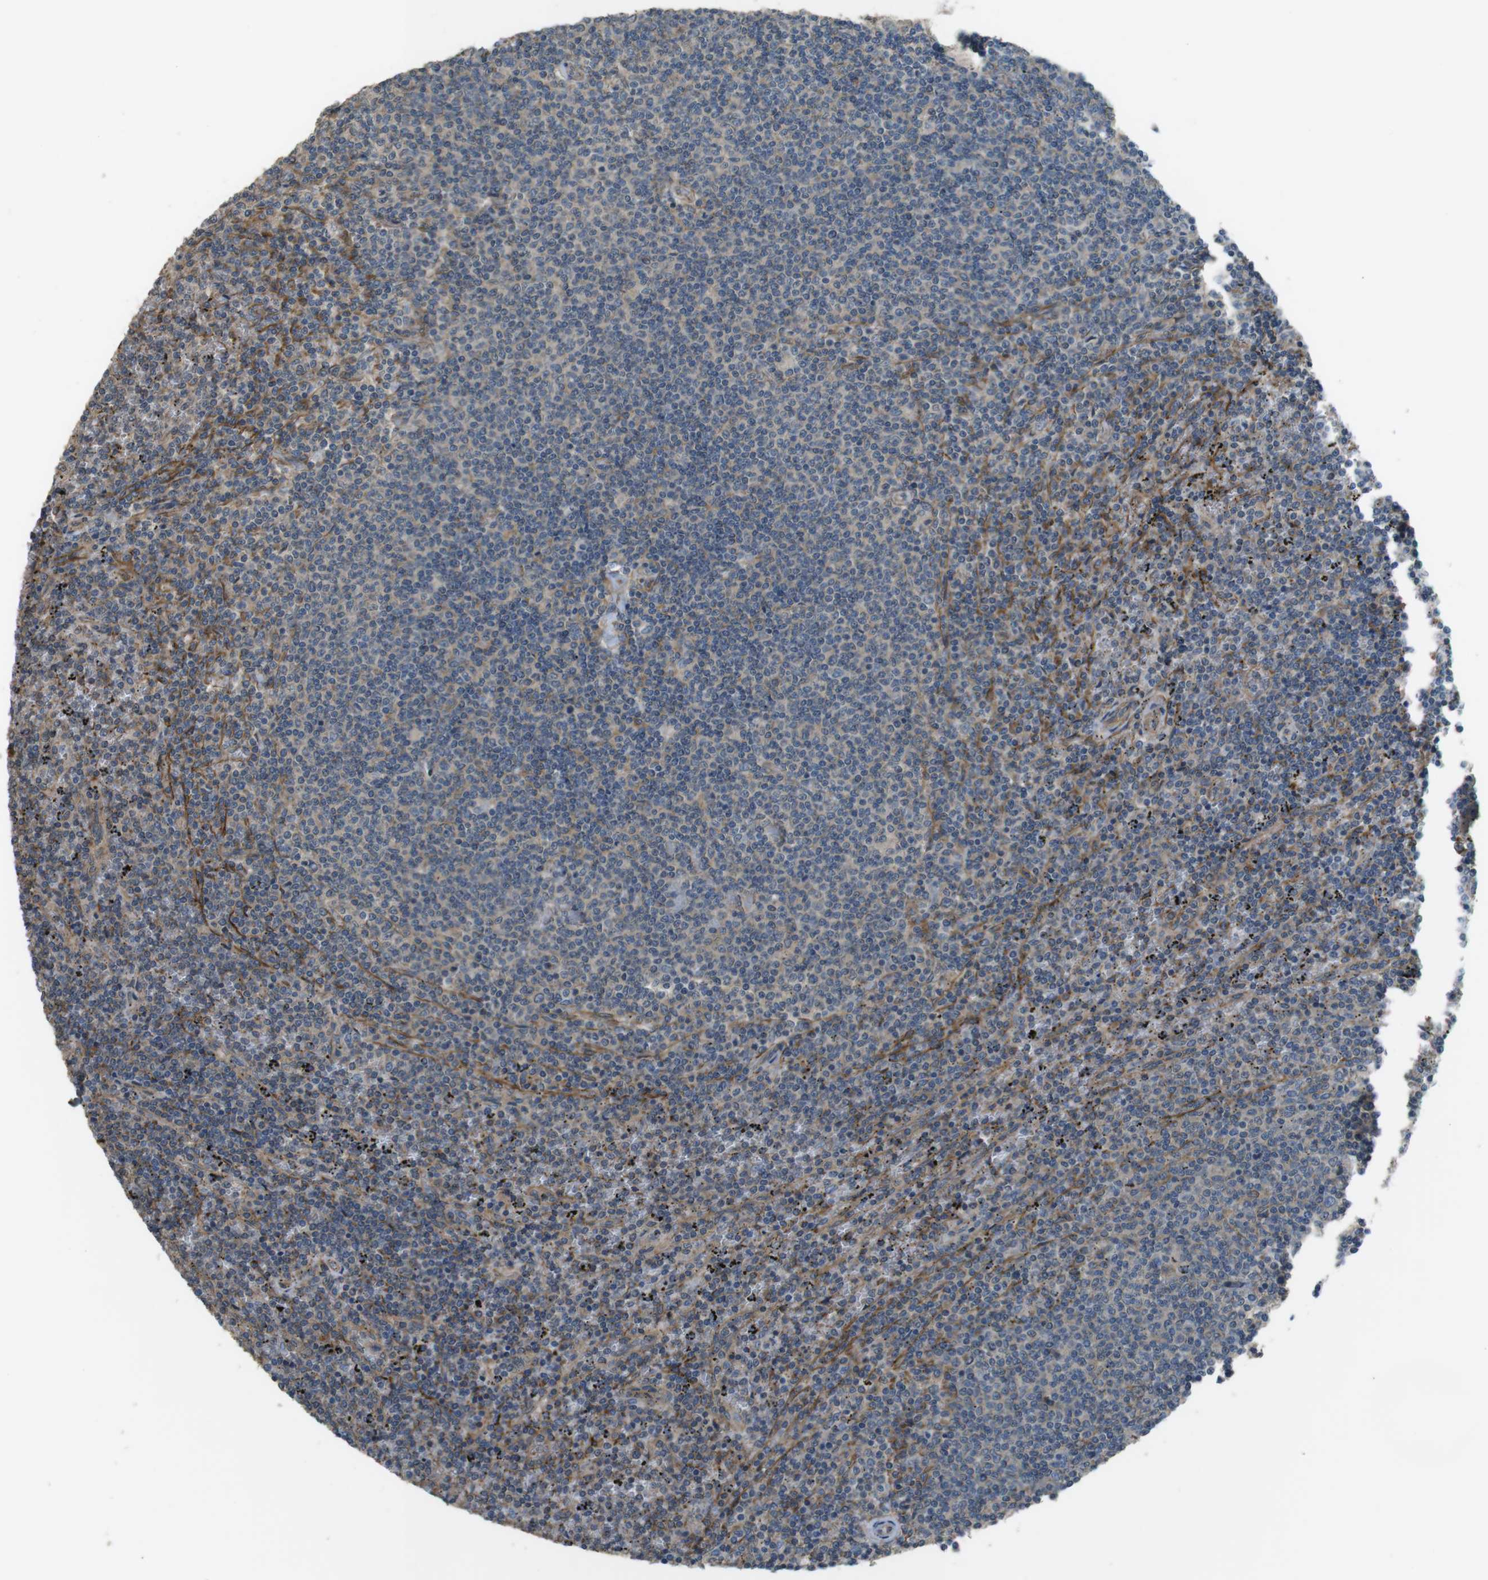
{"staining": {"intensity": "moderate", "quantity": "<25%", "location": "cytoplasmic/membranous"}, "tissue": "lymphoma", "cell_type": "Tumor cells", "image_type": "cancer", "snomed": [{"axis": "morphology", "description": "Malignant lymphoma, non-Hodgkin's type, Low grade"}, {"axis": "topography", "description": "Spleen"}], "caption": "Low-grade malignant lymphoma, non-Hodgkin's type stained with IHC displays moderate cytoplasmic/membranous staining in approximately <25% of tumor cells. Immunohistochemistry (ihc) stains the protein in brown and the nuclei are stained blue.", "gene": "FUT2", "patient": {"sex": "female", "age": 50}}